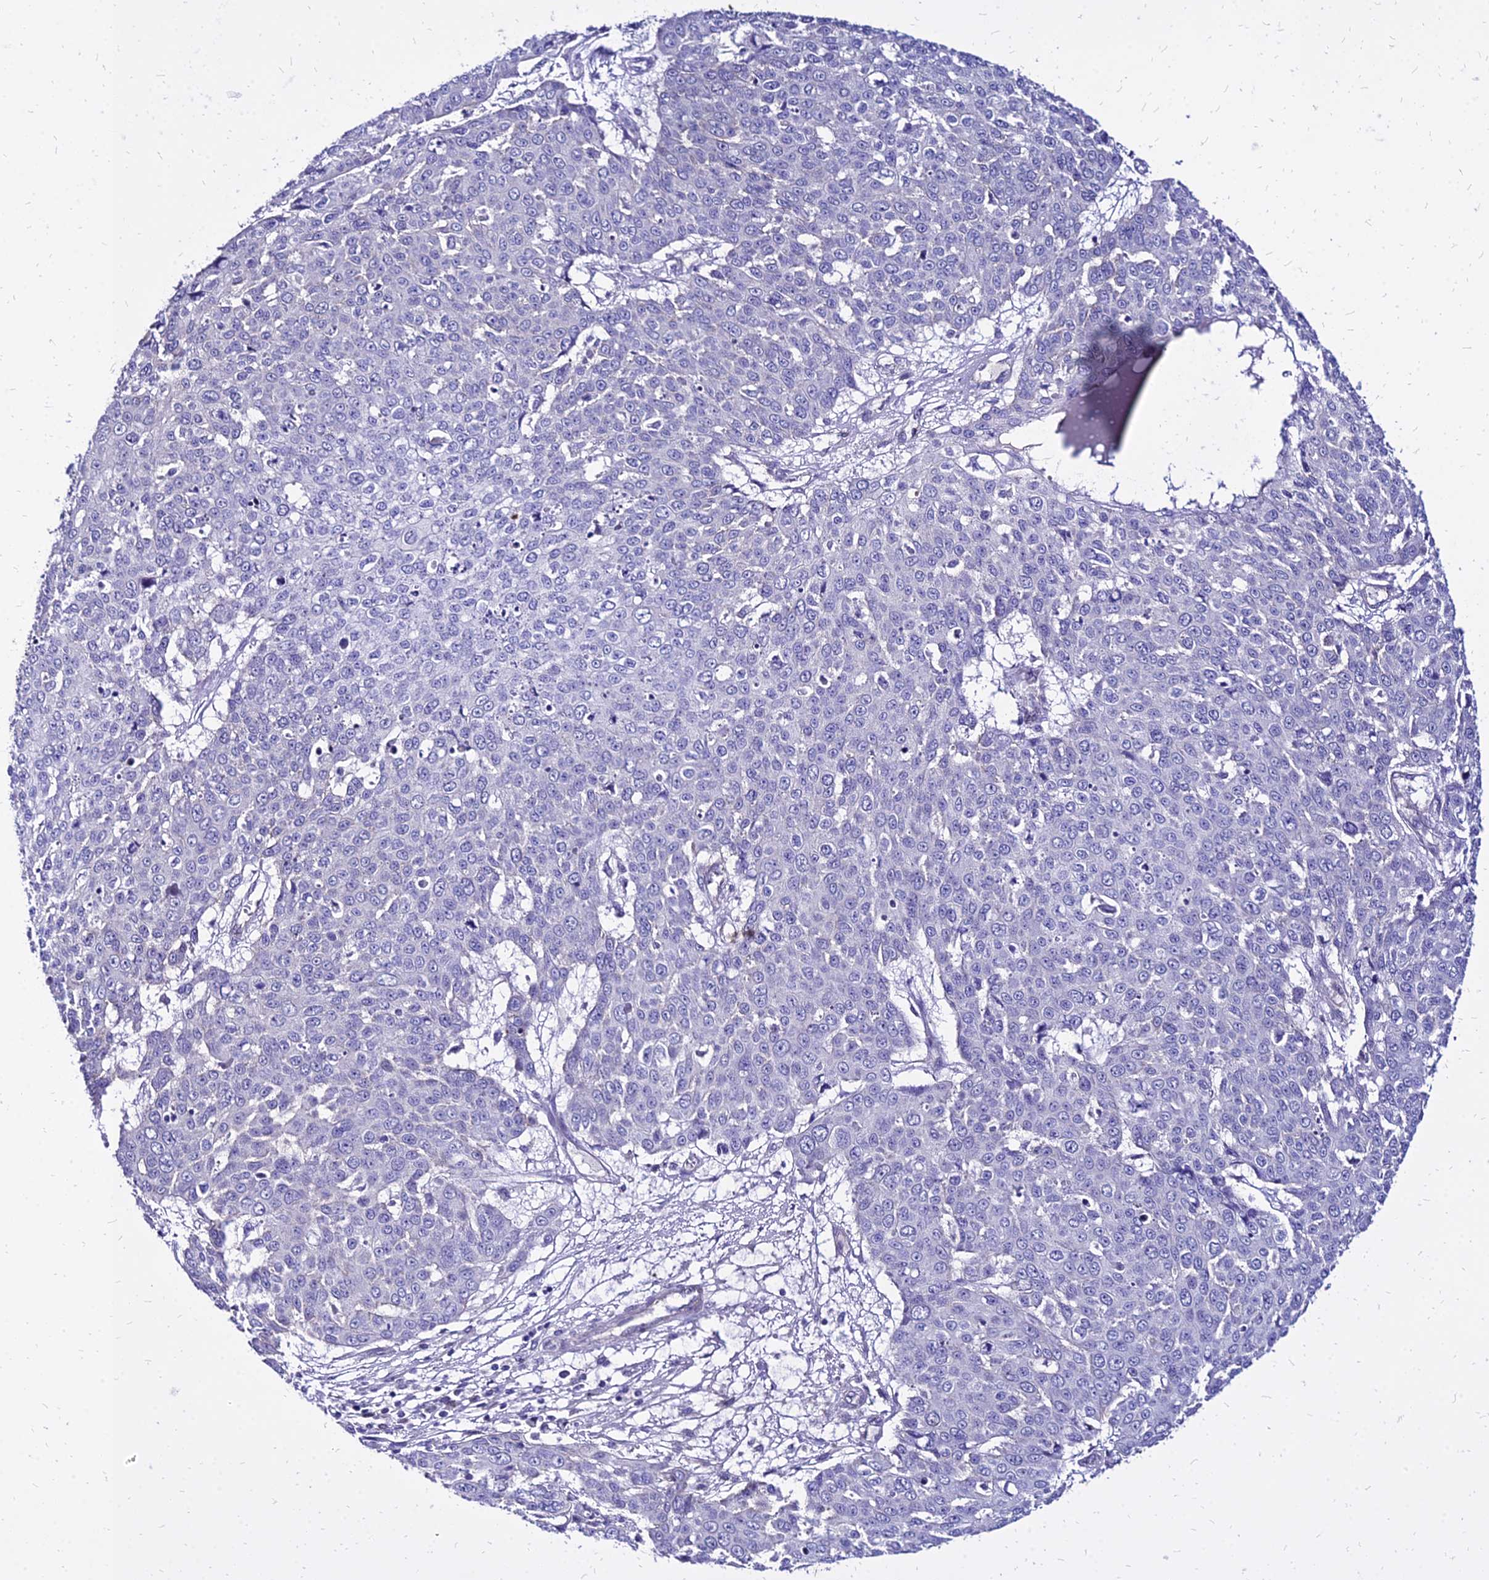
{"staining": {"intensity": "negative", "quantity": "none", "location": "none"}, "tissue": "skin cancer", "cell_type": "Tumor cells", "image_type": "cancer", "snomed": [{"axis": "morphology", "description": "Squamous cell carcinoma, NOS"}, {"axis": "topography", "description": "Skin"}], "caption": "IHC histopathology image of neoplastic tissue: skin squamous cell carcinoma stained with DAB (3,3'-diaminobenzidine) shows no significant protein positivity in tumor cells. (DAB (3,3'-diaminobenzidine) immunohistochemistry visualized using brightfield microscopy, high magnification).", "gene": "YEATS2", "patient": {"sex": "male", "age": 71}}